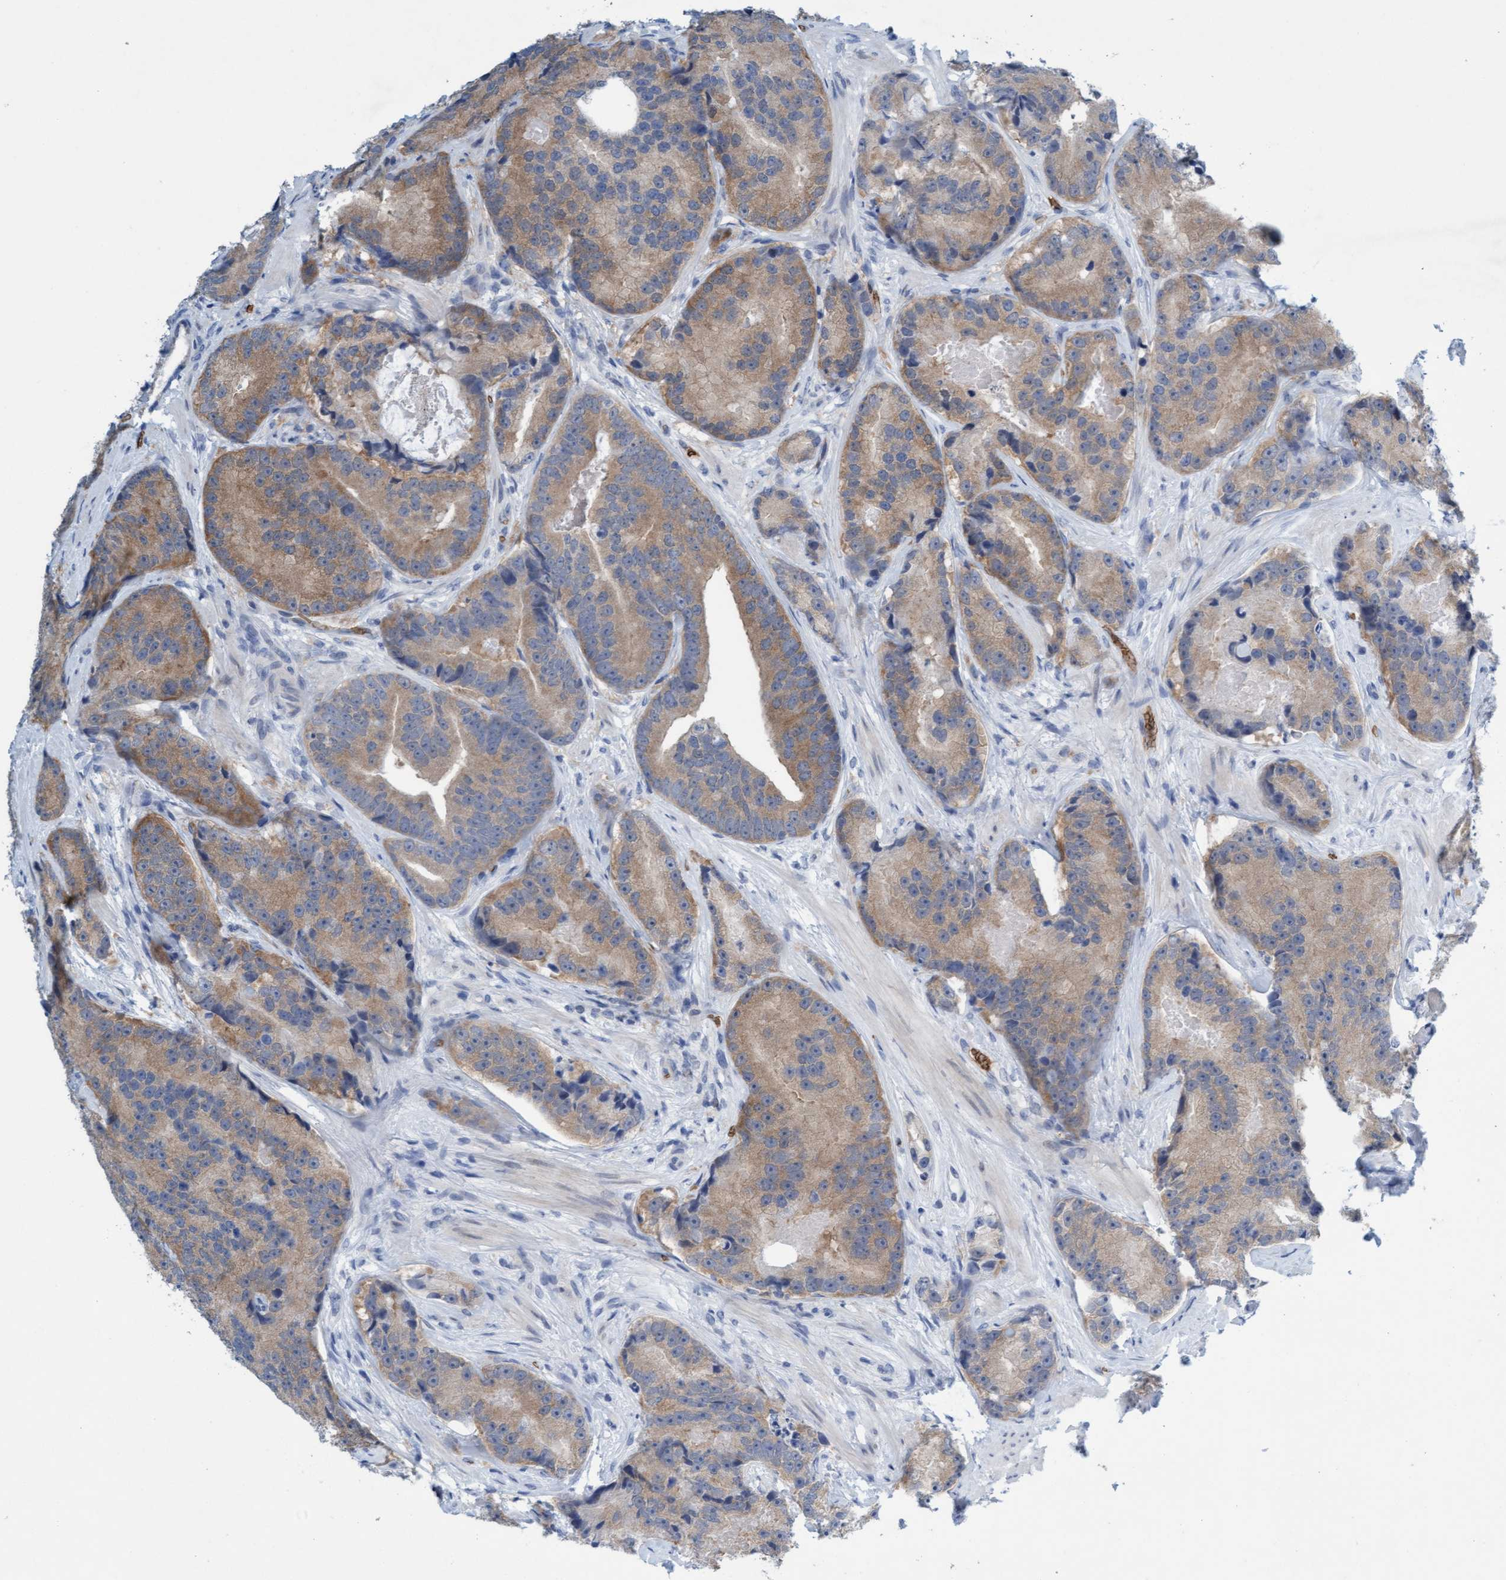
{"staining": {"intensity": "moderate", "quantity": ">75%", "location": "cytoplasmic/membranous"}, "tissue": "prostate cancer", "cell_type": "Tumor cells", "image_type": "cancer", "snomed": [{"axis": "morphology", "description": "Adenocarcinoma, High grade"}, {"axis": "topography", "description": "Prostate"}], "caption": "Approximately >75% of tumor cells in prostate cancer (adenocarcinoma (high-grade)) show moderate cytoplasmic/membranous protein positivity as visualized by brown immunohistochemical staining.", "gene": "SPEM2", "patient": {"sex": "male", "age": 55}}